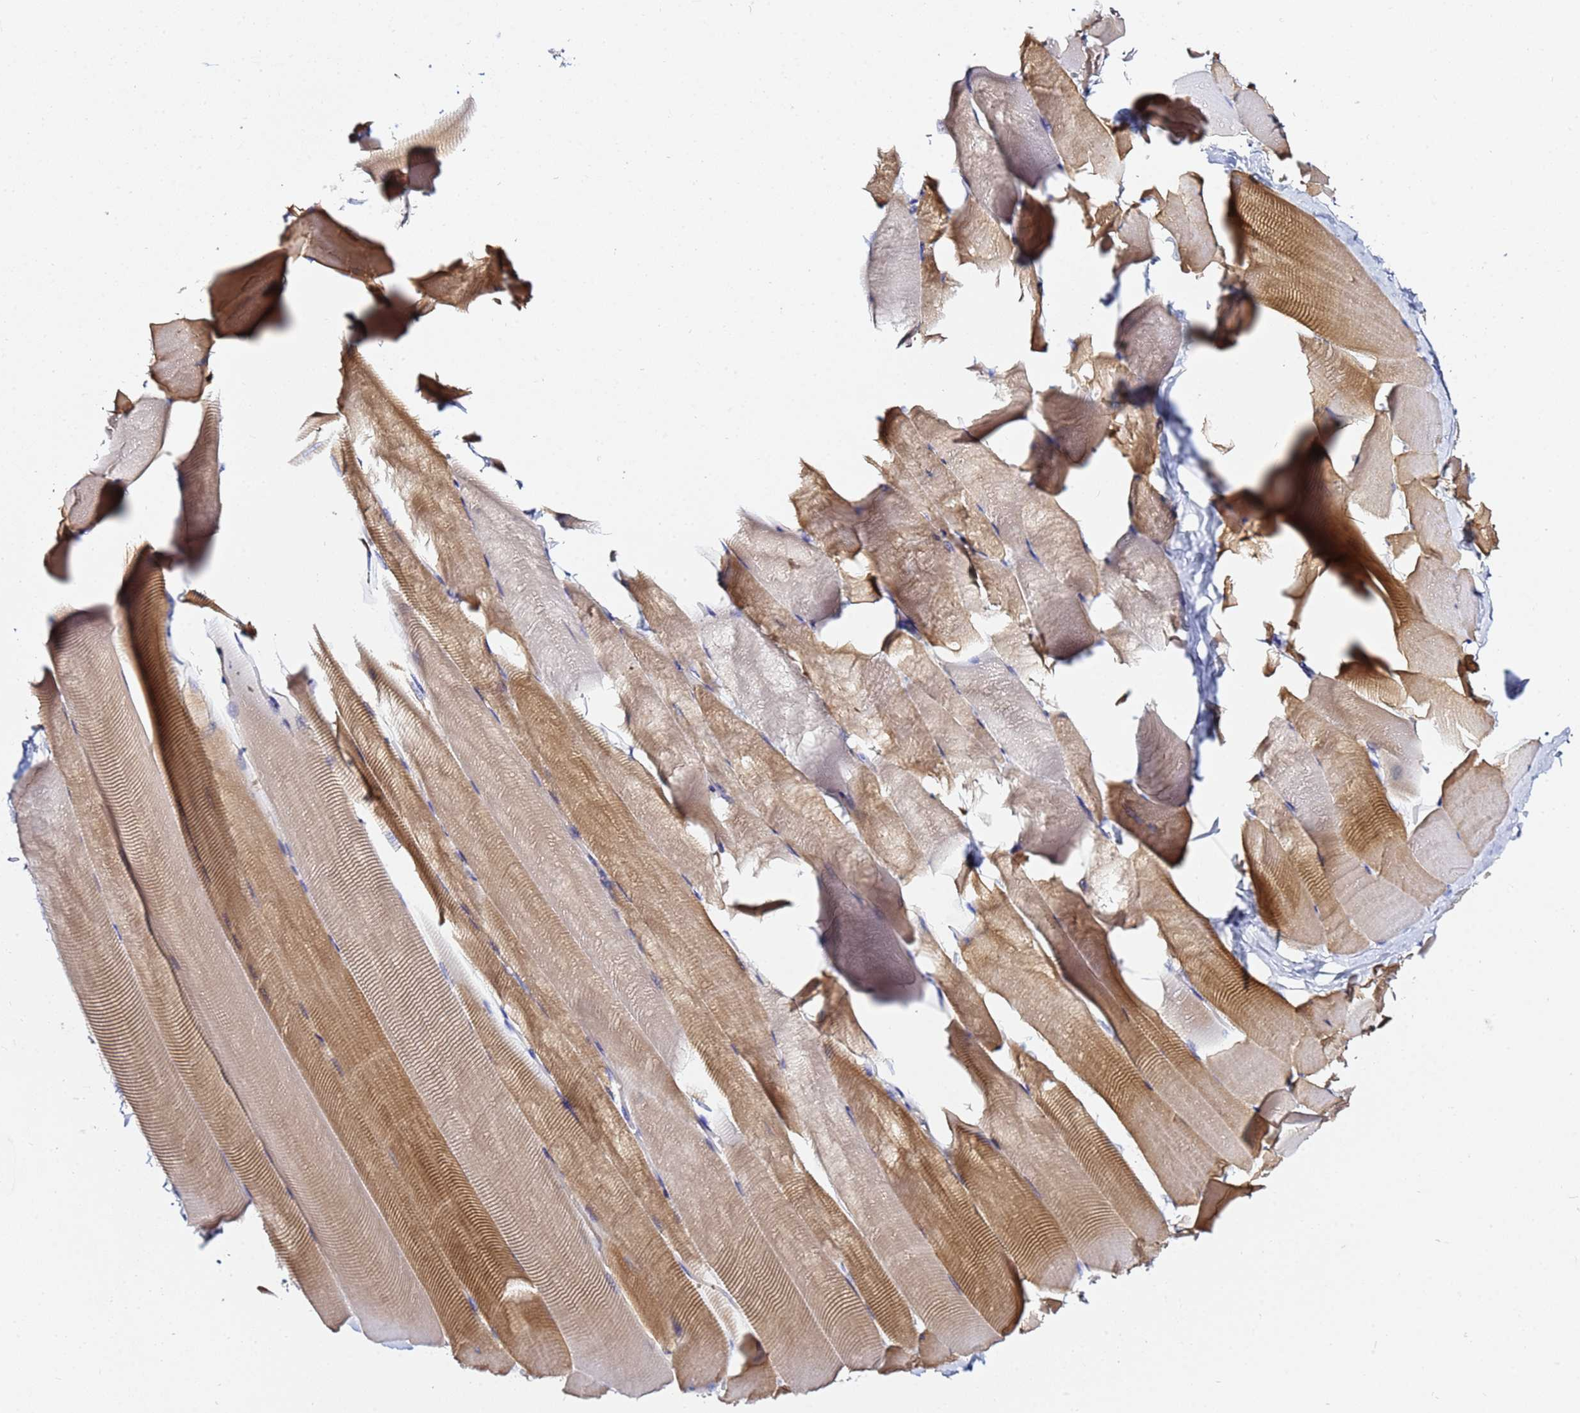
{"staining": {"intensity": "moderate", "quantity": "25%-75%", "location": "cytoplasmic/membranous"}, "tissue": "skeletal muscle", "cell_type": "Myocytes", "image_type": "normal", "snomed": [{"axis": "morphology", "description": "Normal tissue, NOS"}, {"axis": "topography", "description": "Skeletal muscle"}], "caption": "A high-resolution histopathology image shows immunohistochemistry (IHC) staining of benign skeletal muscle, which shows moderate cytoplasmic/membranous positivity in about 25%-75% of myocytes.", "gene": "LENG1", "patient": {"sex": "male", "age": 25}}